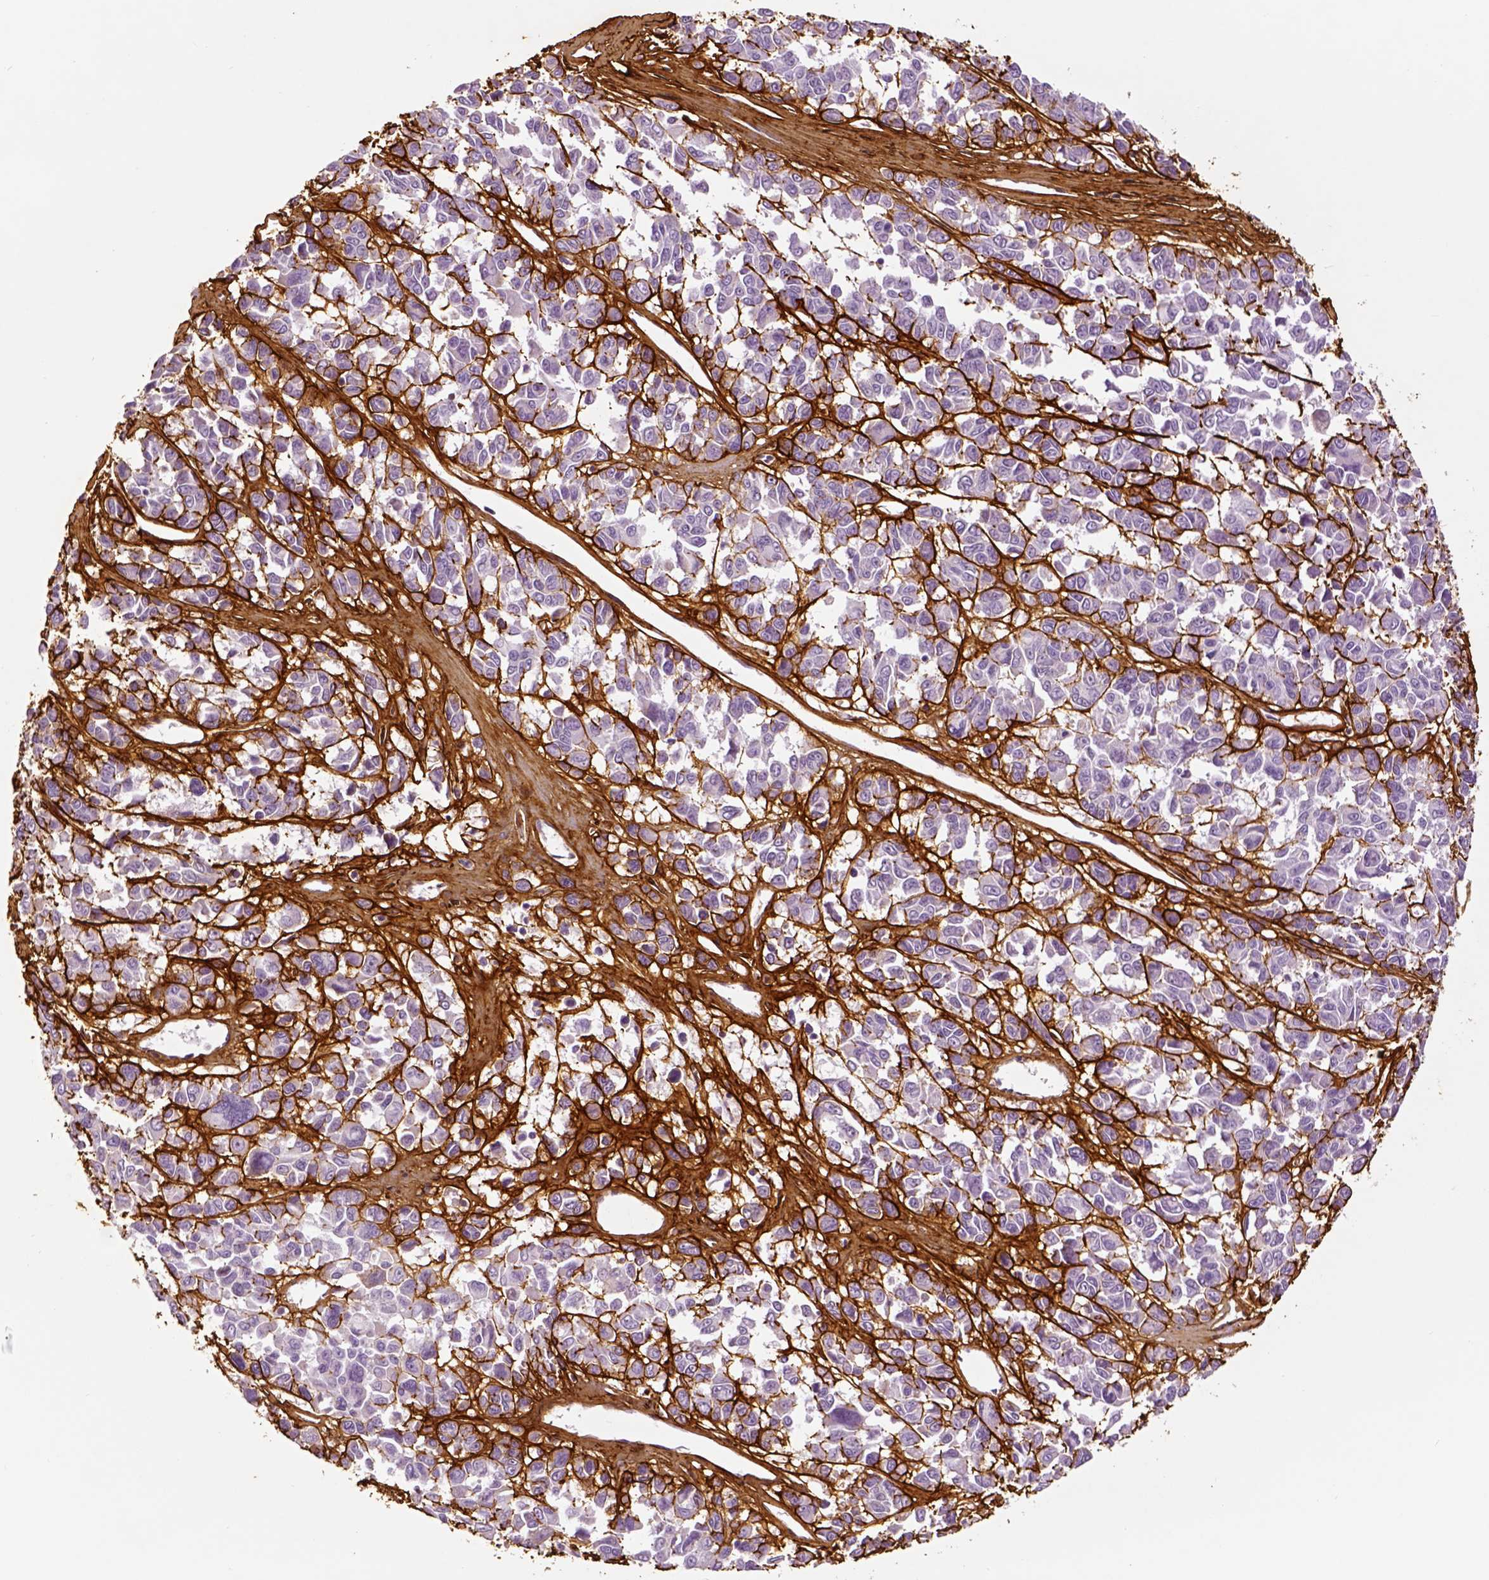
{"staining": {"intensity": "negative", "quantity": "none", "location": "none"}, "tissue": "melanoma", "cell_type": "Tumor cells", "image_type": "cancer", "snomed": [{"axis": "morphology", "description": "Malignant melanoma, NOS"}, {"axis": "topography", "description": "Skin"}], "caption": "Image shows no significant protein positivity in tumor cells of melanoma.", "gene": "COL6A2", "patient": {"sex": "female", "age": 66}}